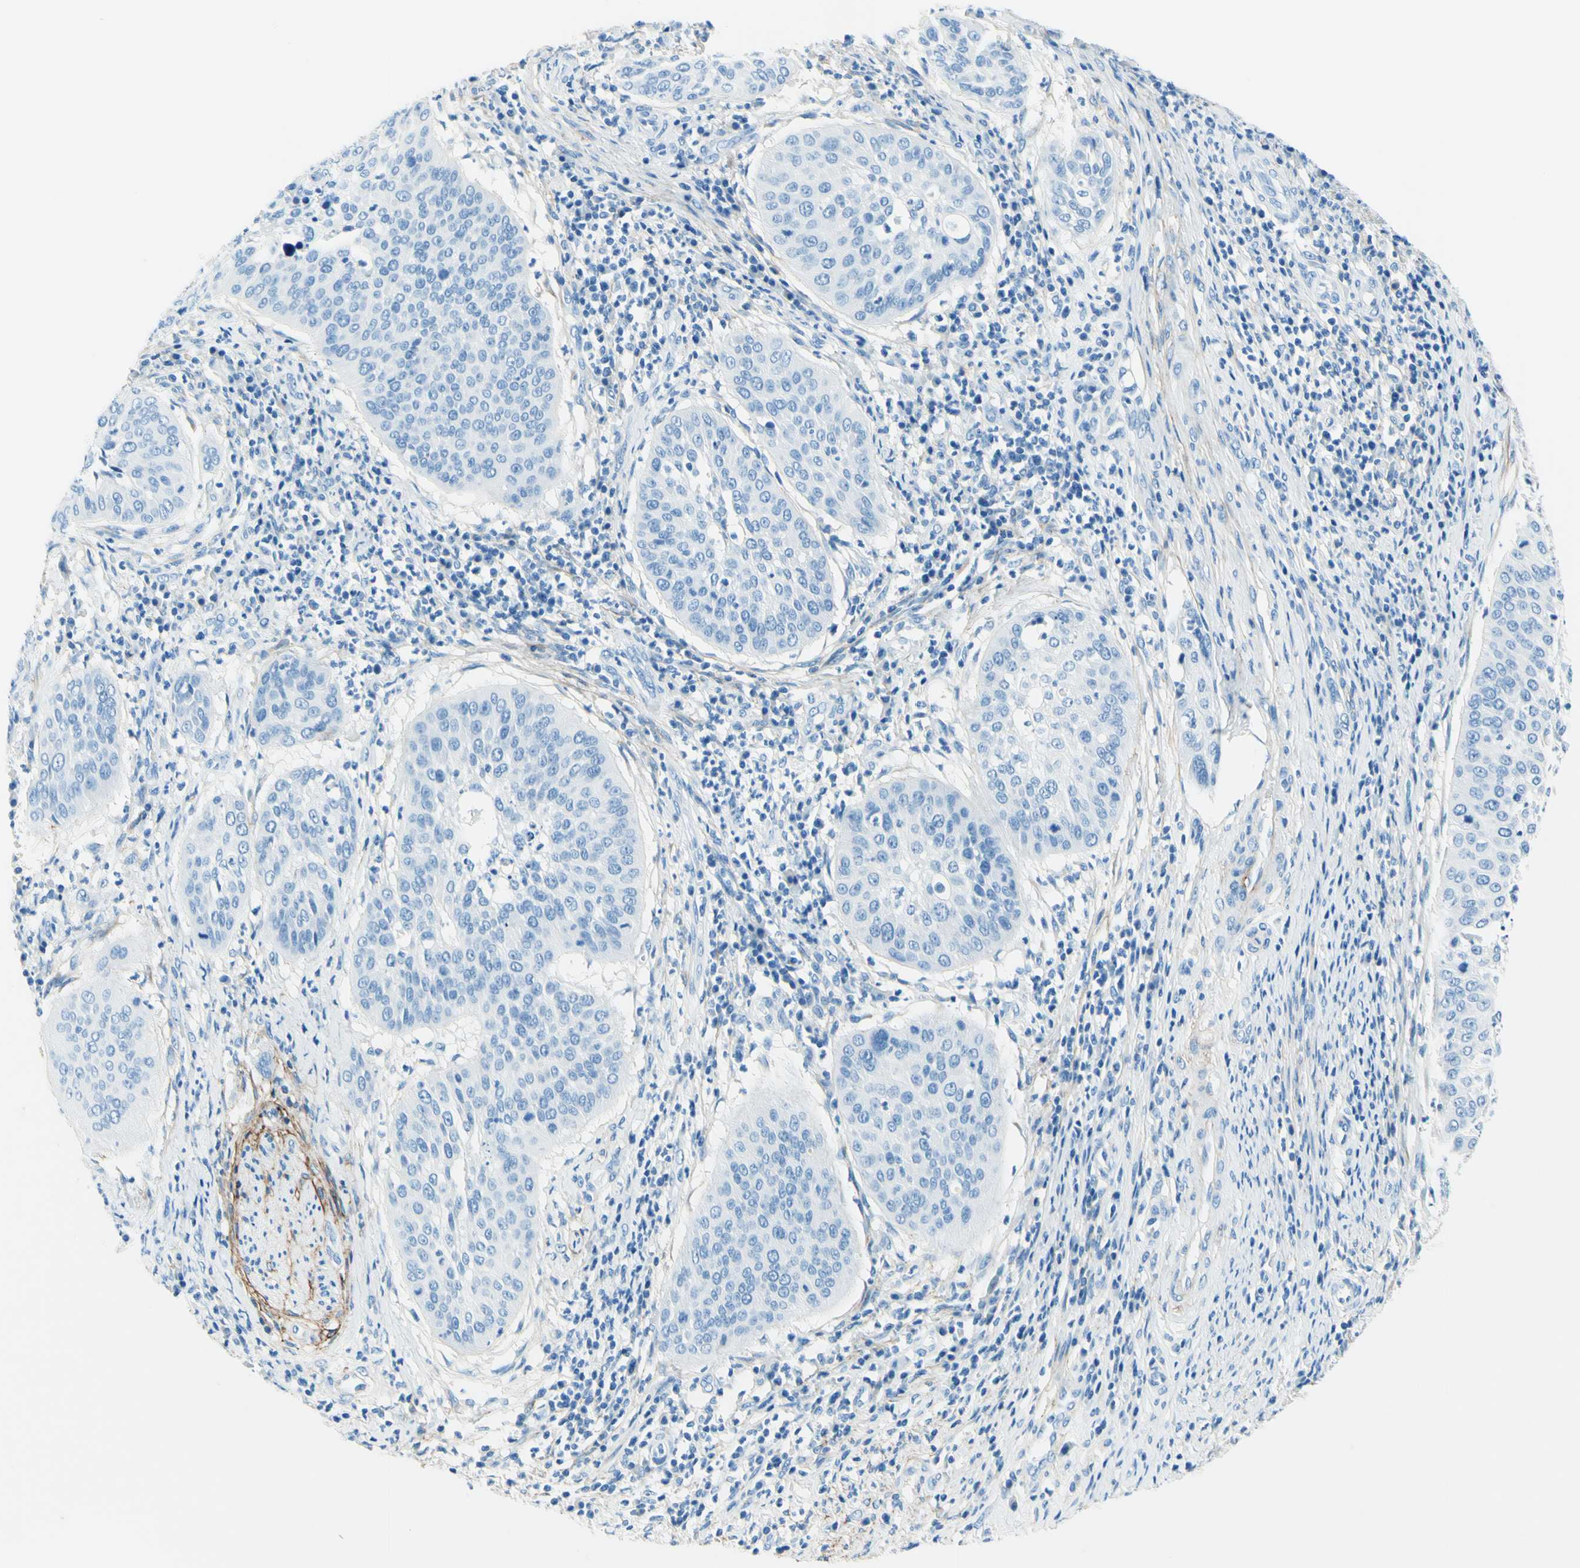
{"staining": {"intensity": "negative", "quantity": "none", "location": "none"}, "tissue": "cervical cancer", "cell_type": "Tumor cells", "image_type": "cancer", "snomed": [{"axis": "morphology", "description": "Normal tissue, NOS"}, {"axis": "morphology", "description": "Squamous cell carcinoma, NOS"}, {"axis": "topography", "description": "Cervix"}], "caption": "Tumor cells are negative for brown protein staining in cervical cancer.", "gene": "MFAP5", "patient": {"sex": "female", "age": 39}}